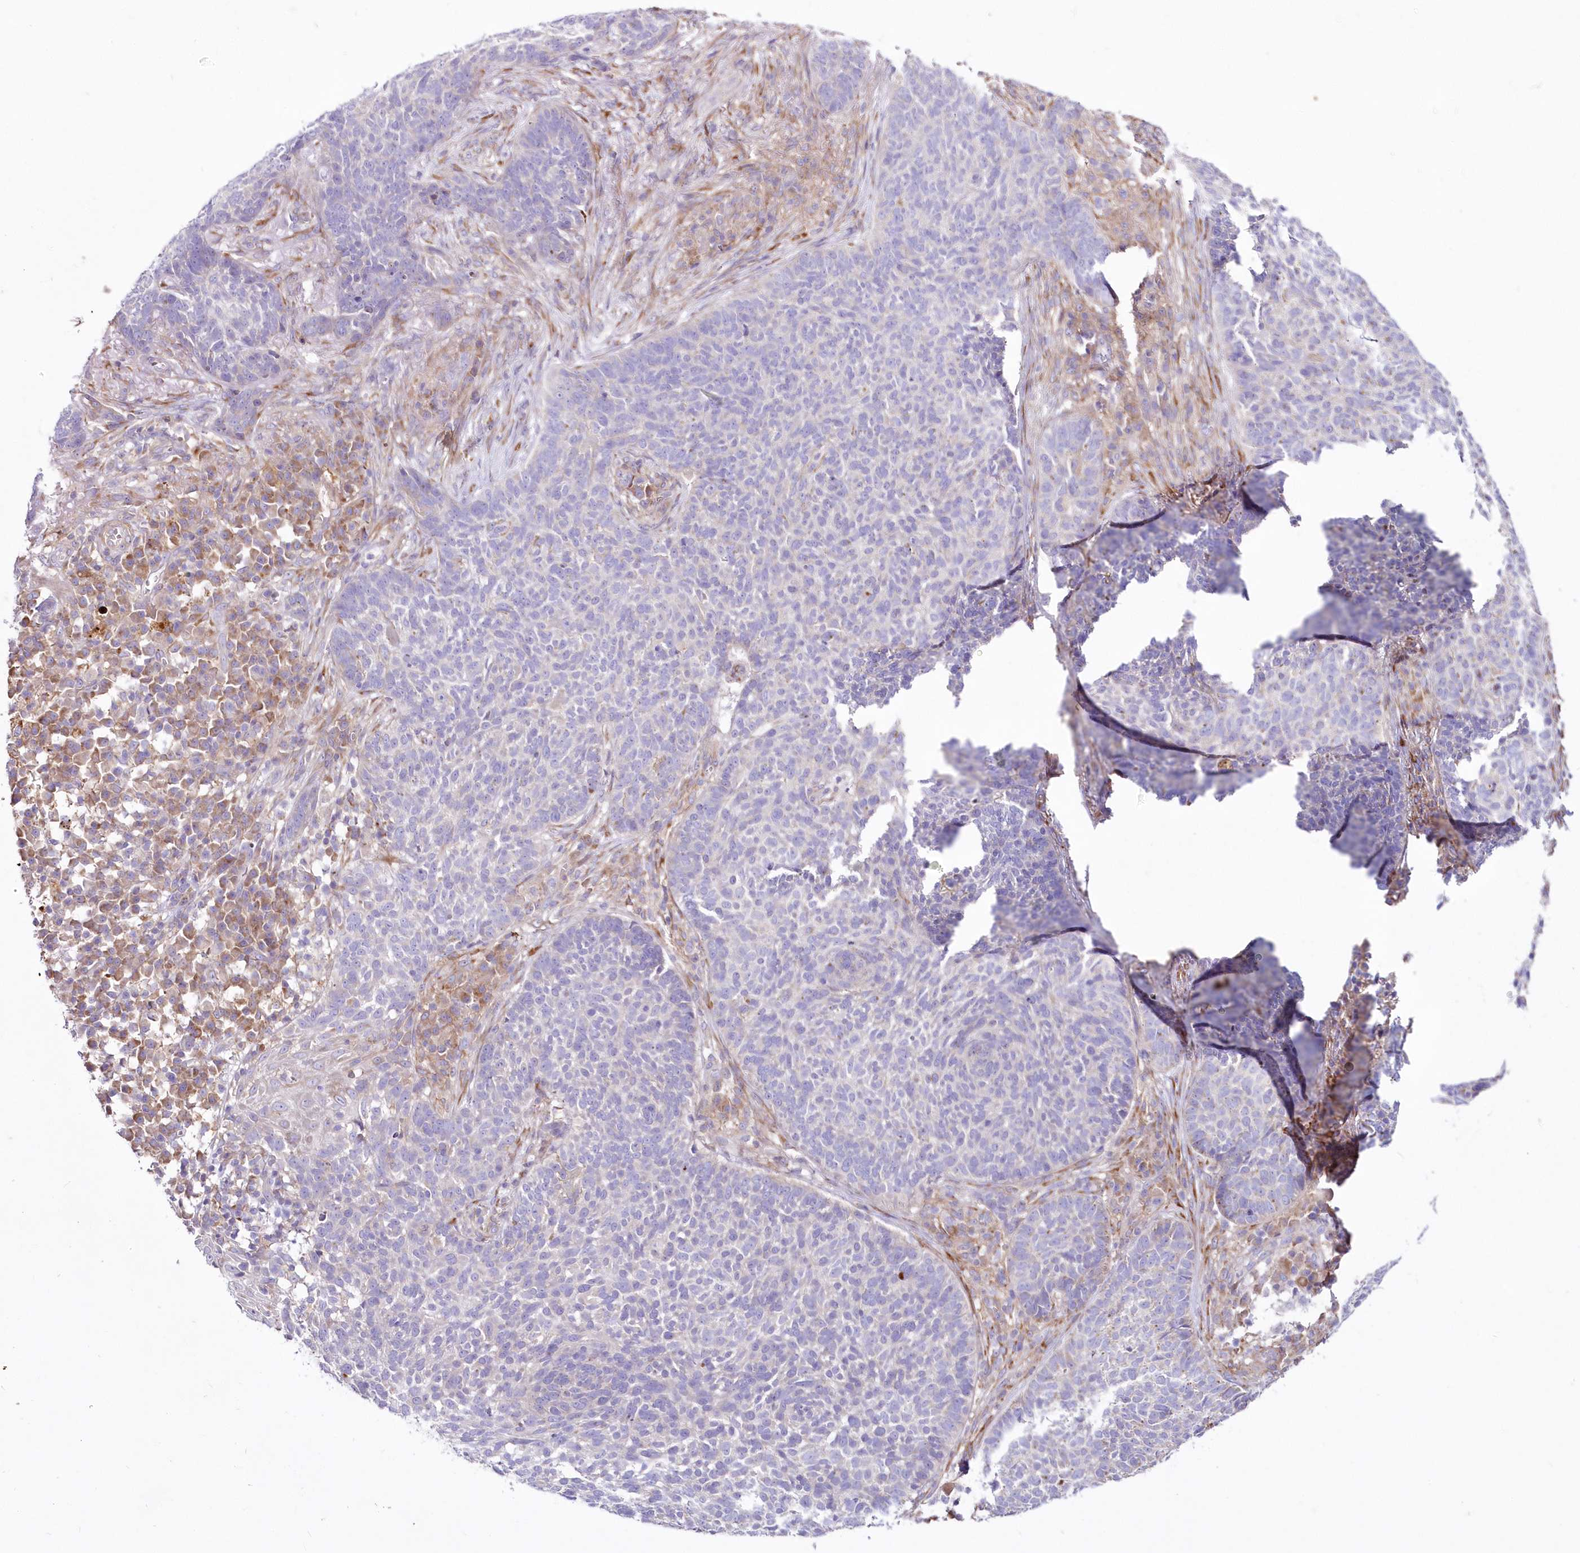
{"staining": {"intensity": "negative", "quantity": "none", "location": "none"}, "tissue": "skin cancer", "cell_type": "Tumor cells", "image_type": "cancer", "snomed": [{"axis": "morphology", "description": "Basal cell carcinoma"}, {"axis": "topography", "description": "Skin"}], "caption": "This is an immunohistochemistry photomicrograph of skin cancer (basal cell carcinoma). There is no expression in tumor cells.", "gene": "ARFGEF3", "patient": {"sex": "male", "age": 85}}